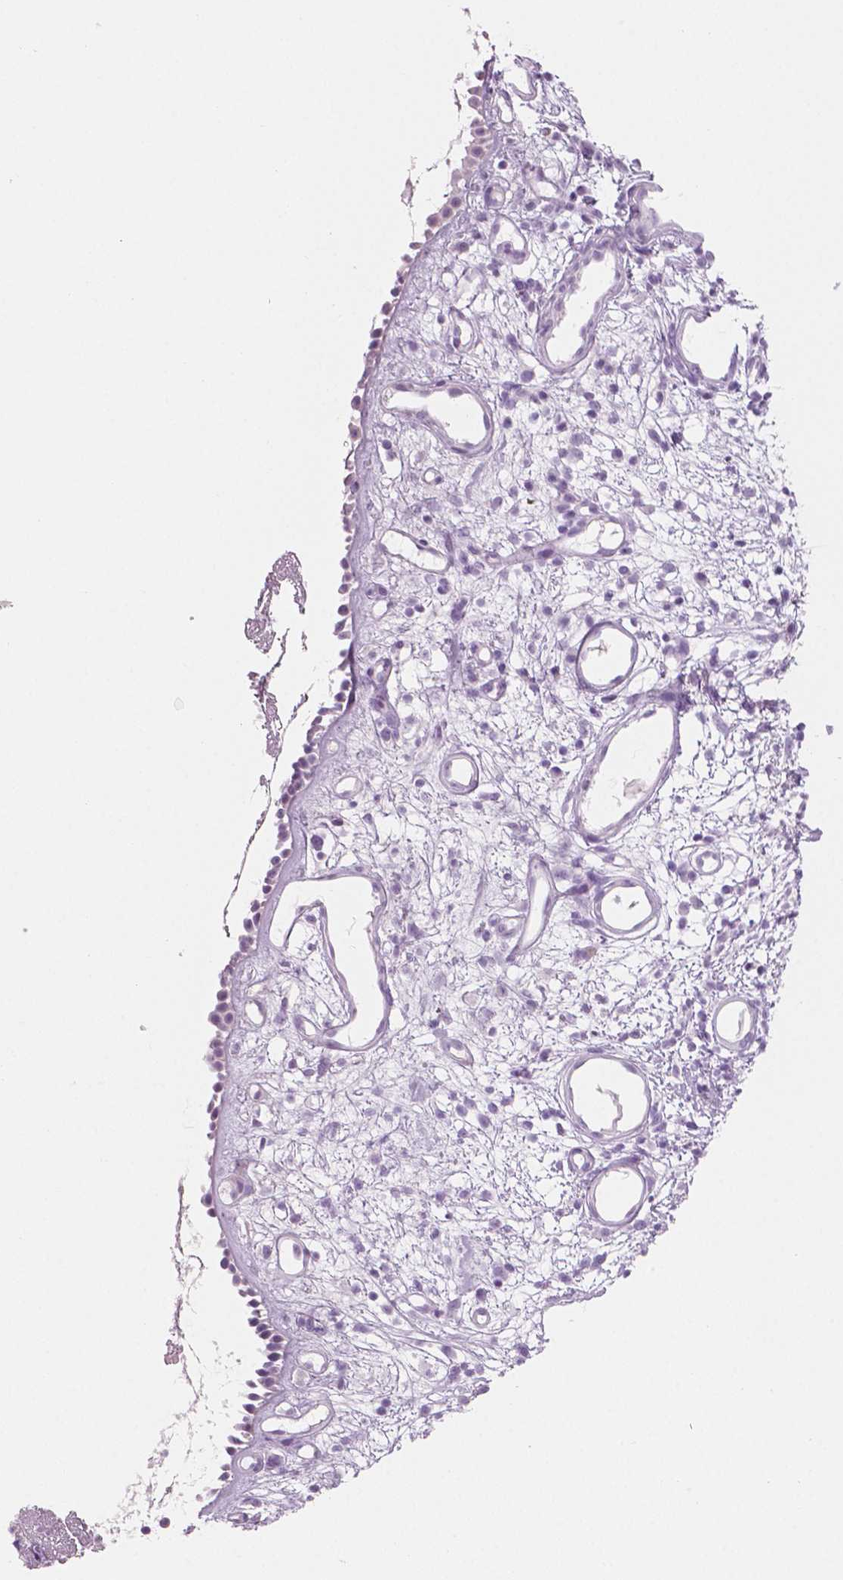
{"staining": {"intensity": "negative", "quantity": "none", "location": "none"}, "tissue": "nasopharynx", "cell_type": "Respiratory epithelial cells", "image_type": "normal", "snomed": [{"axis": "morphology", "description": "Normal tissue, NOS"}, {"axis": "morphology", "description": "Inflammation, NOS"}, {"axis": "topography", "description": "Nasopharynx"}], "caption": "This is an immunohistochemistry micrograph of benign human nasopharynx. There is no positivity in respiratory epithelial cells.", "gene": "PLIN4", "patient": {"sex": "male", "age": 54}}